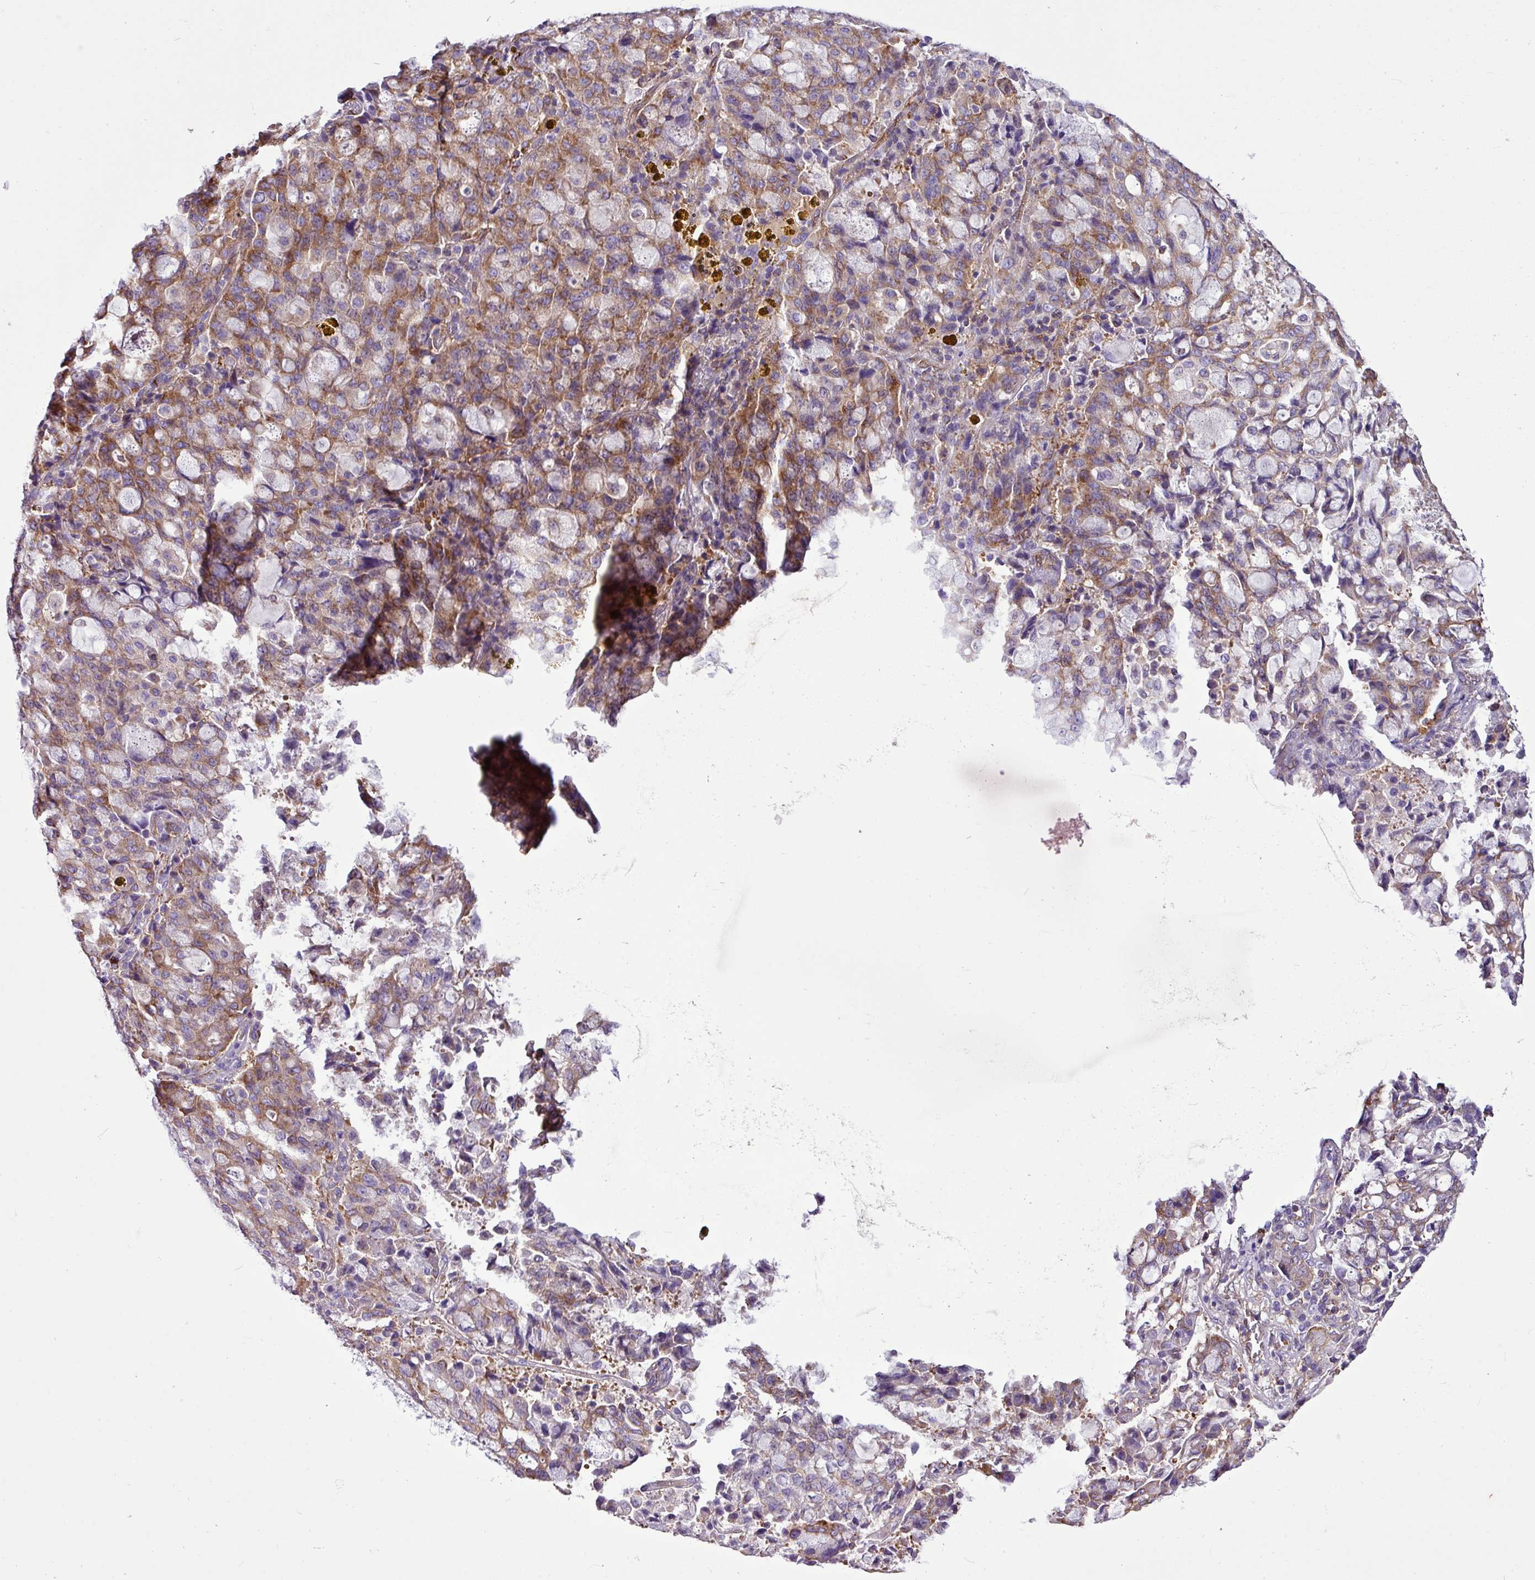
{"staining": {"intensity": "moderate", "quantity": "25%-75%", "location": "cytoplasmic/membranous"}, "tissue": "lung cancer", "cell_type": "Tumor cells", "image_type": "cancer", "snomed": [{"axis": "morphology", "description": "Adenocarcinoma, NOS"}, {"axis": "topography", "description": "Lung"}], "caption": "Human lung cancer (adenocarcinoma) stained with a protein marker displays moderate staining in tumor cells.", "gene": "EME2", "patient": {"sex": "female", "age": 44}}